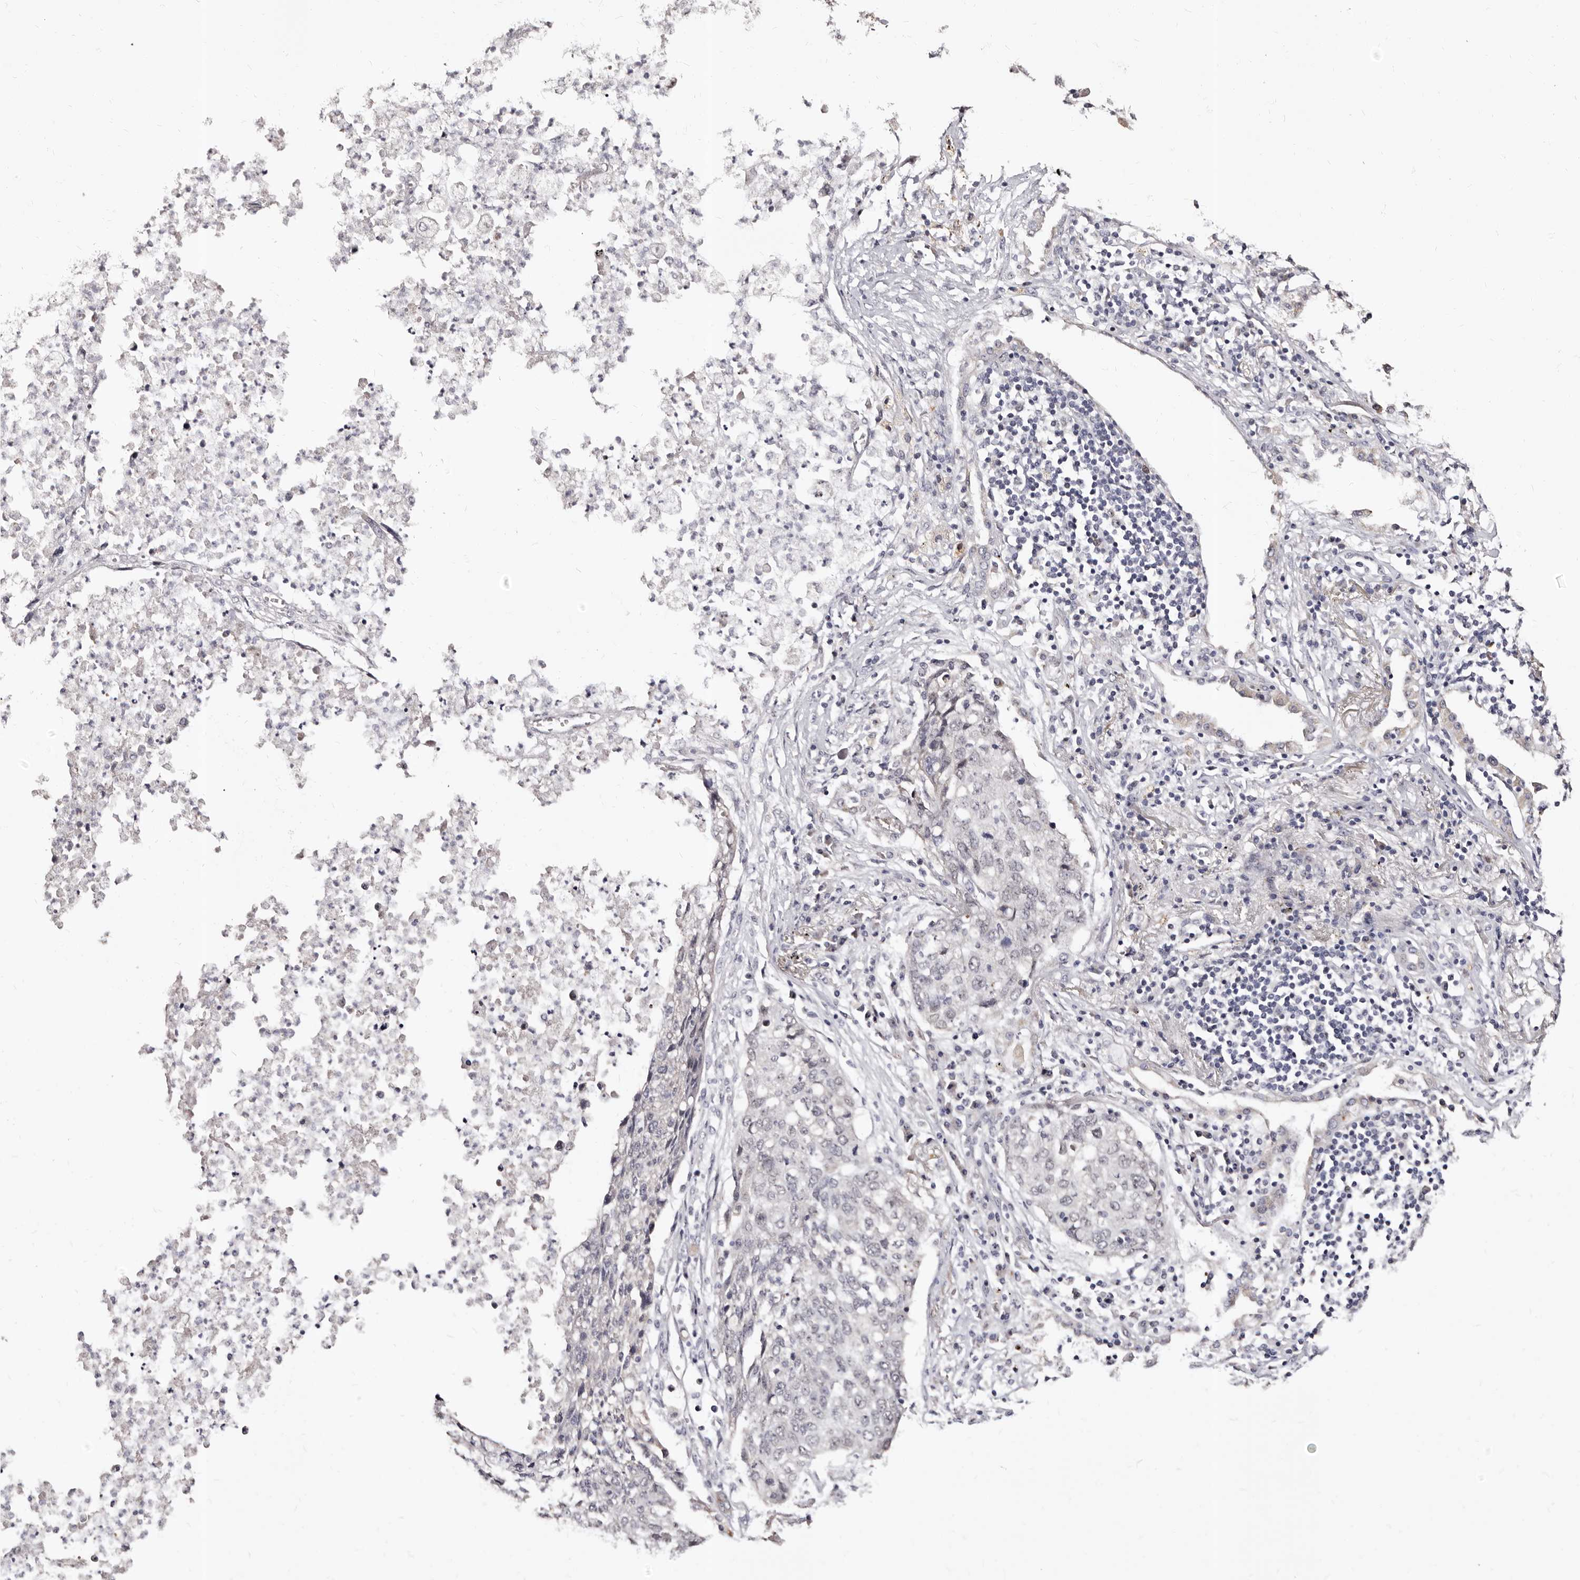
{"staining": {"intensity": "negative", "quantity": "none", "location": "none"}, "tissue": "lung cancer", "cell_type": "Tumor cells", "image_type": "cancer", "snomed": [{"axis": "morphology", "description": "Squamous cell carcinoma, NOS"}, {"axis": "topography", "description": "Lung"}], "caption": "Lung cancer (squamous cell carcinoma) stained for a protein using immunohistochemistry exhibits no expression tumor cells.", "gene": "PTAFR", "patient": {"sex": "female", "age": 63}}